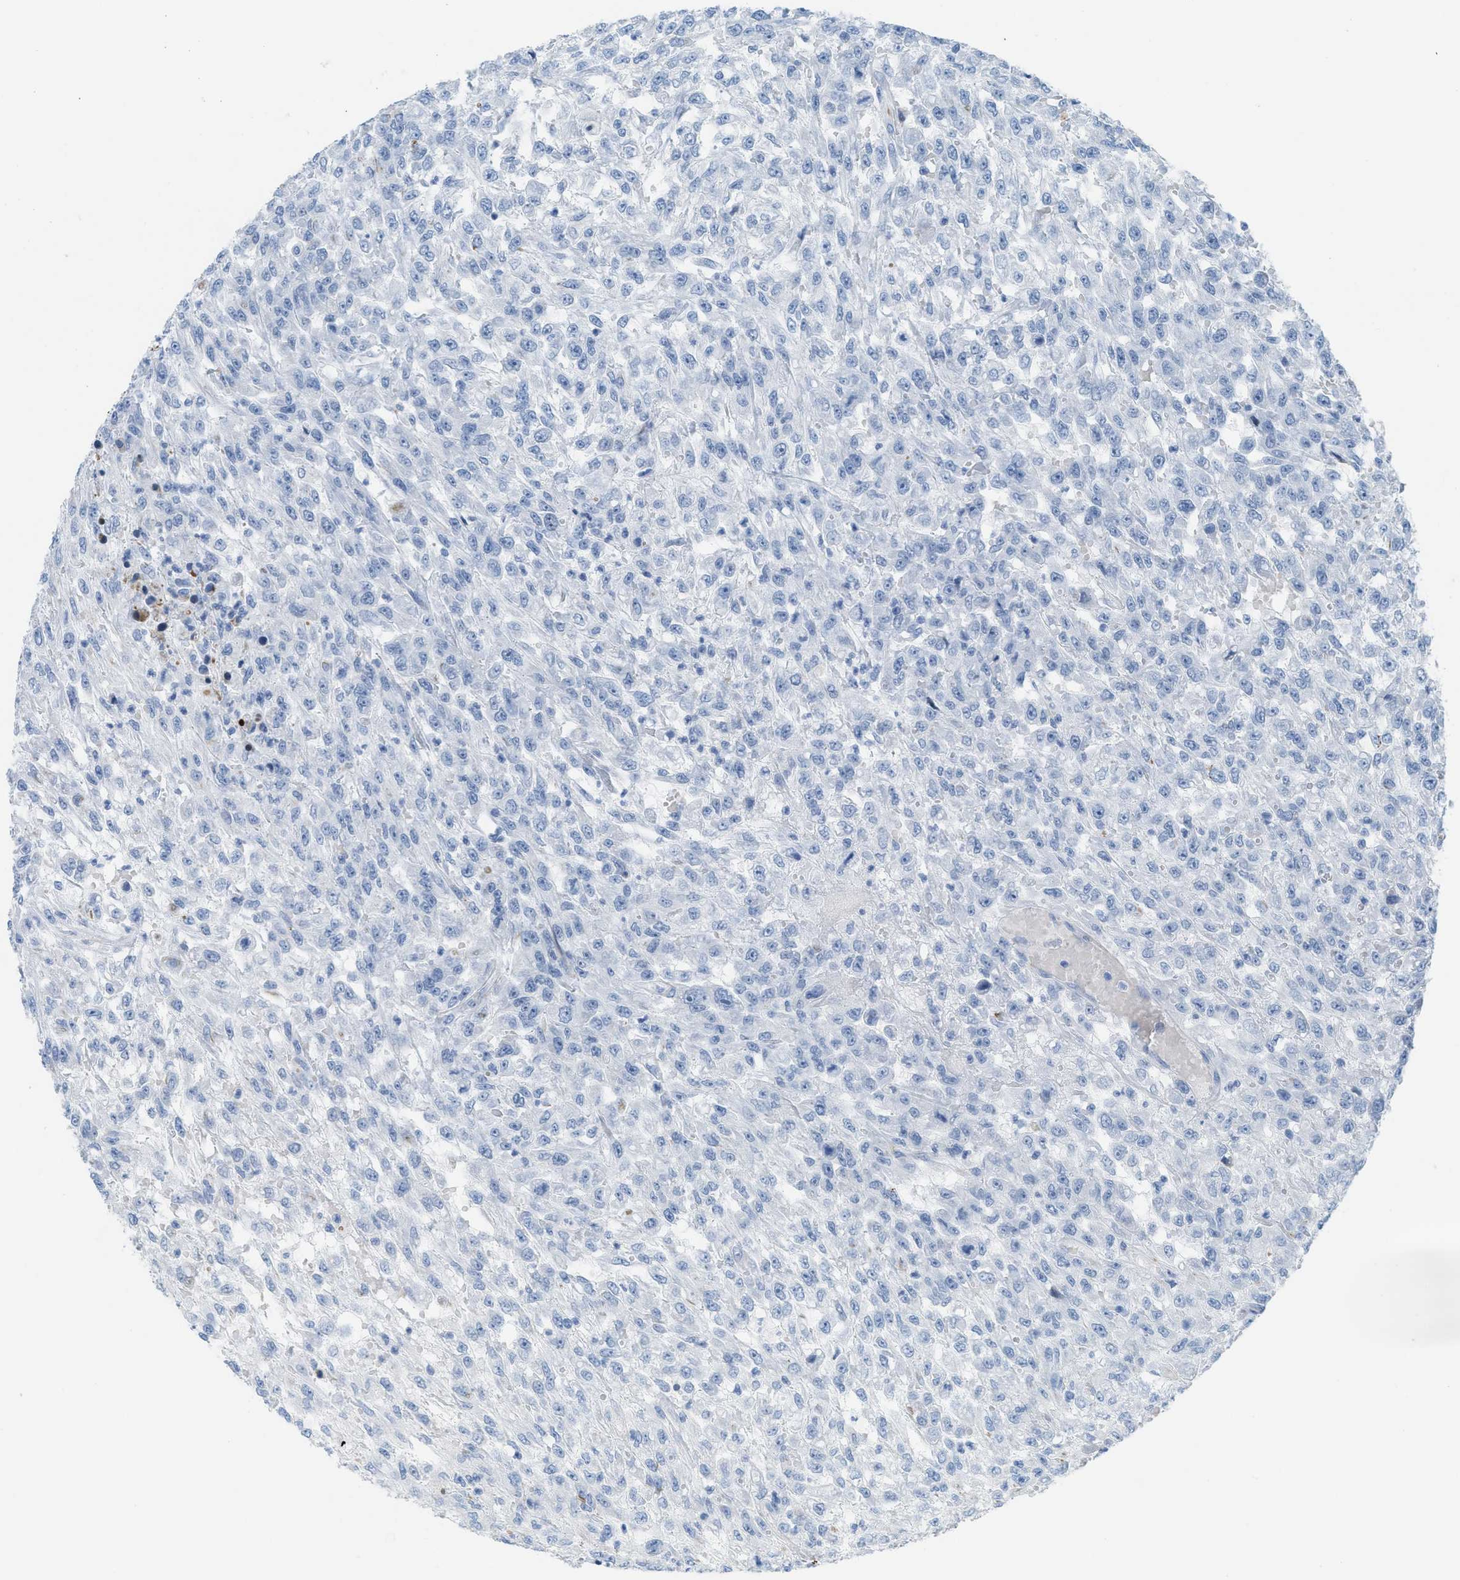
{"staining": {"intensity": "moderate", "quantity": "<25%", "location": "cytoplasmic/membranous"}, "tissue": "urothelial cancer", "cell_type": "Tumor cells", "image_type": "cancer", "snomed": [{"axis": "morphology", "description": "Urothelial carcinoma, High grade"}, {"axis": "topography", "description": "Urinary bladder"}], "caption": "Urothelial cancer stained with DAB immunohistochemistry demonstrates low levels of moderate cytoplasmic/membranous staining in approximately <25% of tumor cells.", "gene": "SLC12A1", "patient": {"sex": "male", "age": 46}}